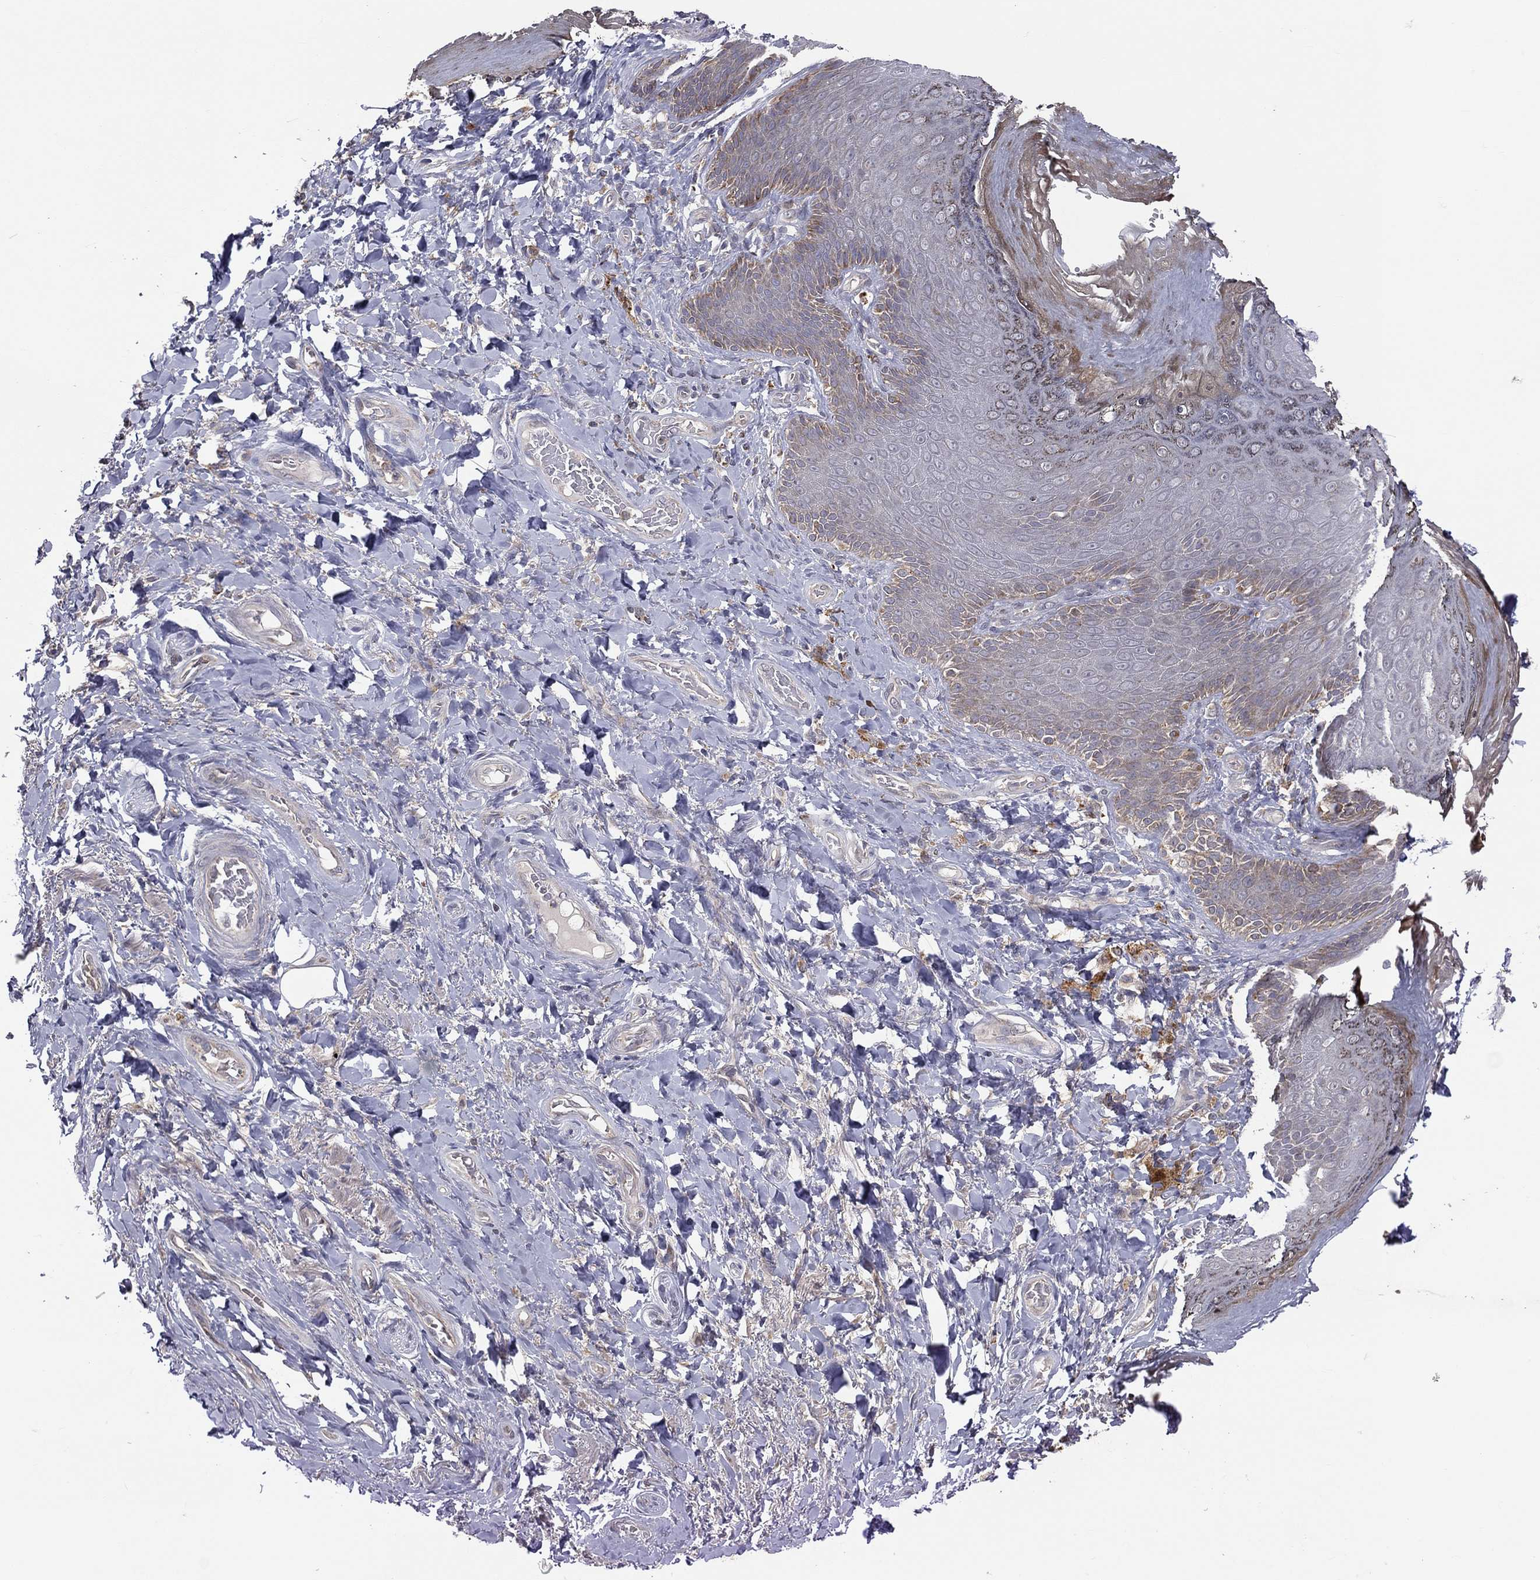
{"staining": {"intensity": "negative", "quantity": "none", "location": "none"}, "tissue": "adipose tissue", "cell_type": "Adipocytes", "image_type": "normal", "snomed": [{"axis": "morphology", "description": "Normal tissue, NOS"}, {"axis": "topography", "description": "Anal"}, {"axis": "topography", "description": "Peripheral nerve tissue"}], "caption": "Adipocytes are negative for protein expression in normal human adipose tissue.", "gene": "STARD3", "patient": {"sex": "male", "age": 53}}